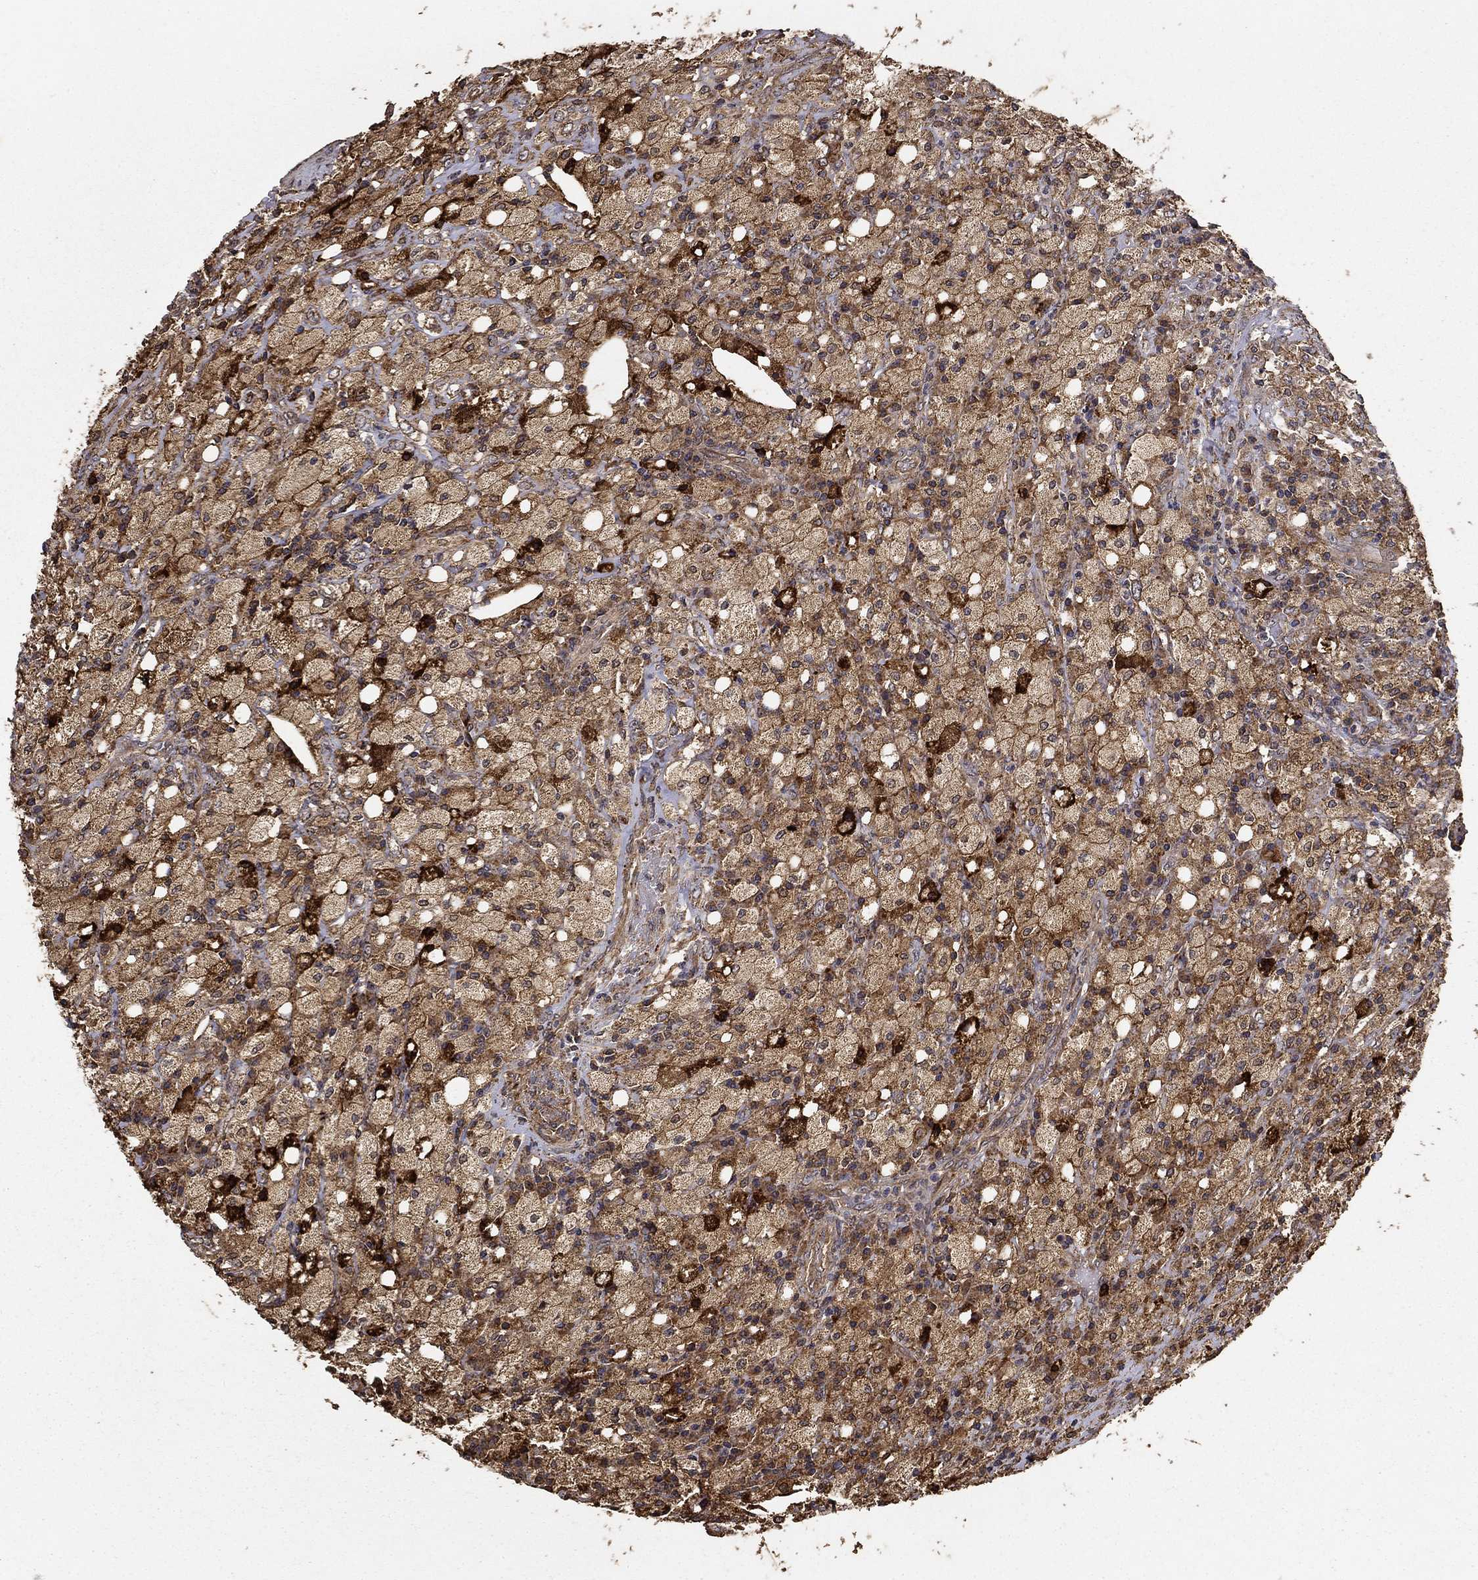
{"staining": {"intensity": "strong", "quantity": "25%-75%", "location": "cytoplasmic/membranous"}, "tissue": "testis cancer", "cell_type": "Tumor cells", "image_type": "cancer", "snomed": [{"axis": "morphology", "description": "Necrosis, NOS"}, {"axis": "morphology", "description": "Carcinoma, Embryonal, NOS"}, {"axis": "topography", "description": "Testis"}], "caption": "Testis embryonal carcinoma stained for a protein (brown) reveals strong cytoplasmic/membranous positive expression in about 25%-75% of tumor cells.", "gene": "IFRD1", "patient": {"sex": "male", "age": 19}}